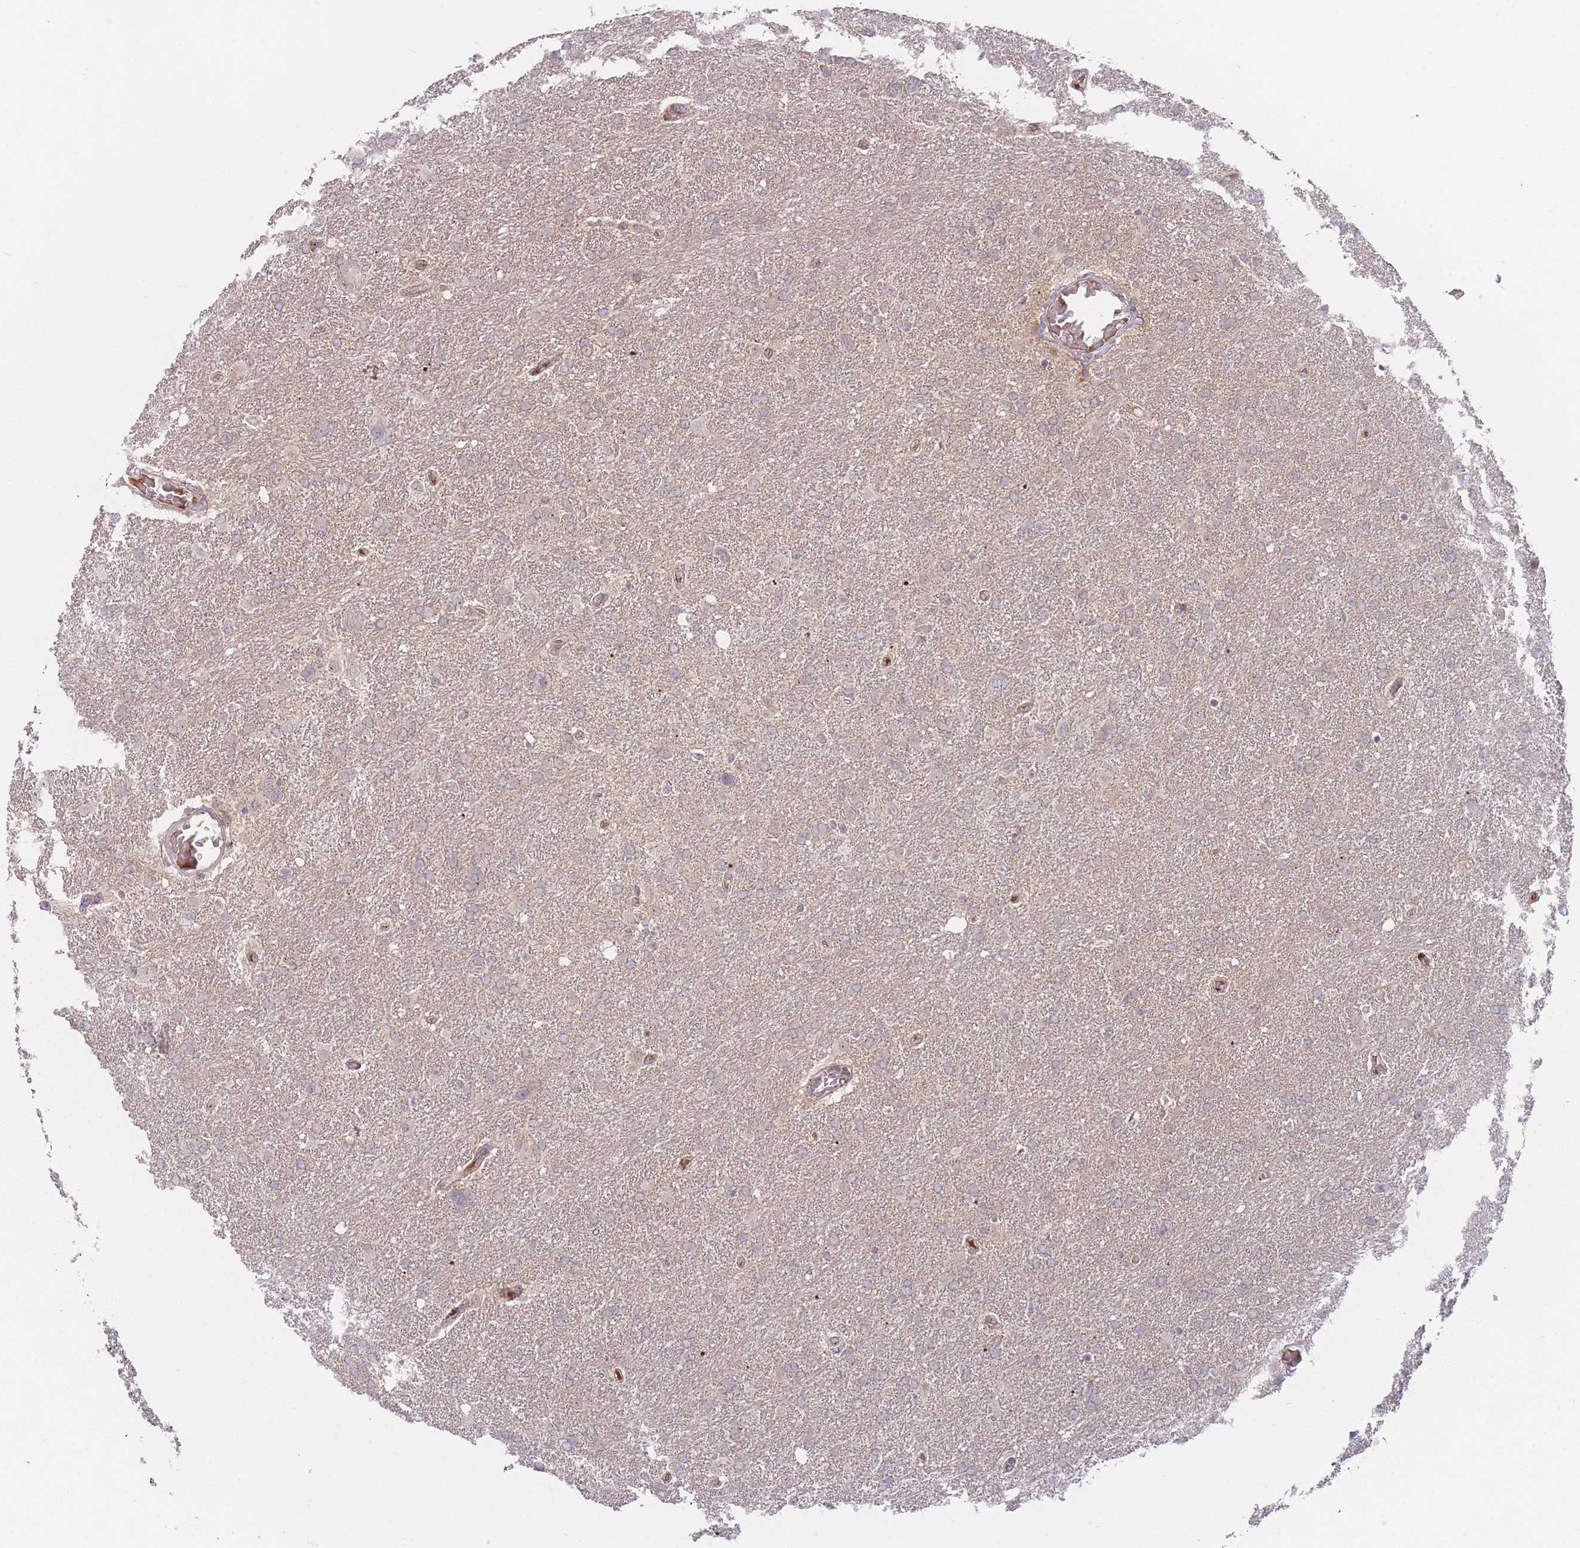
{"staining": {"intensity": "negative", "quantity": "none", "location": "none"}, "tissue": "glioma", "cell_type": "Tumor cells", "image_type": "cancer", "snomed": [{"axis": "morphology", "description": "Glioma, malignant, High grade"}, {"axis": "topography", "description": "Brain"}], "caption": "Micrograph shows no protein staining in tumor cells of glioma tissue.", "gene": "TMEM232", "patient": {"sex": "male", "age": 61}}